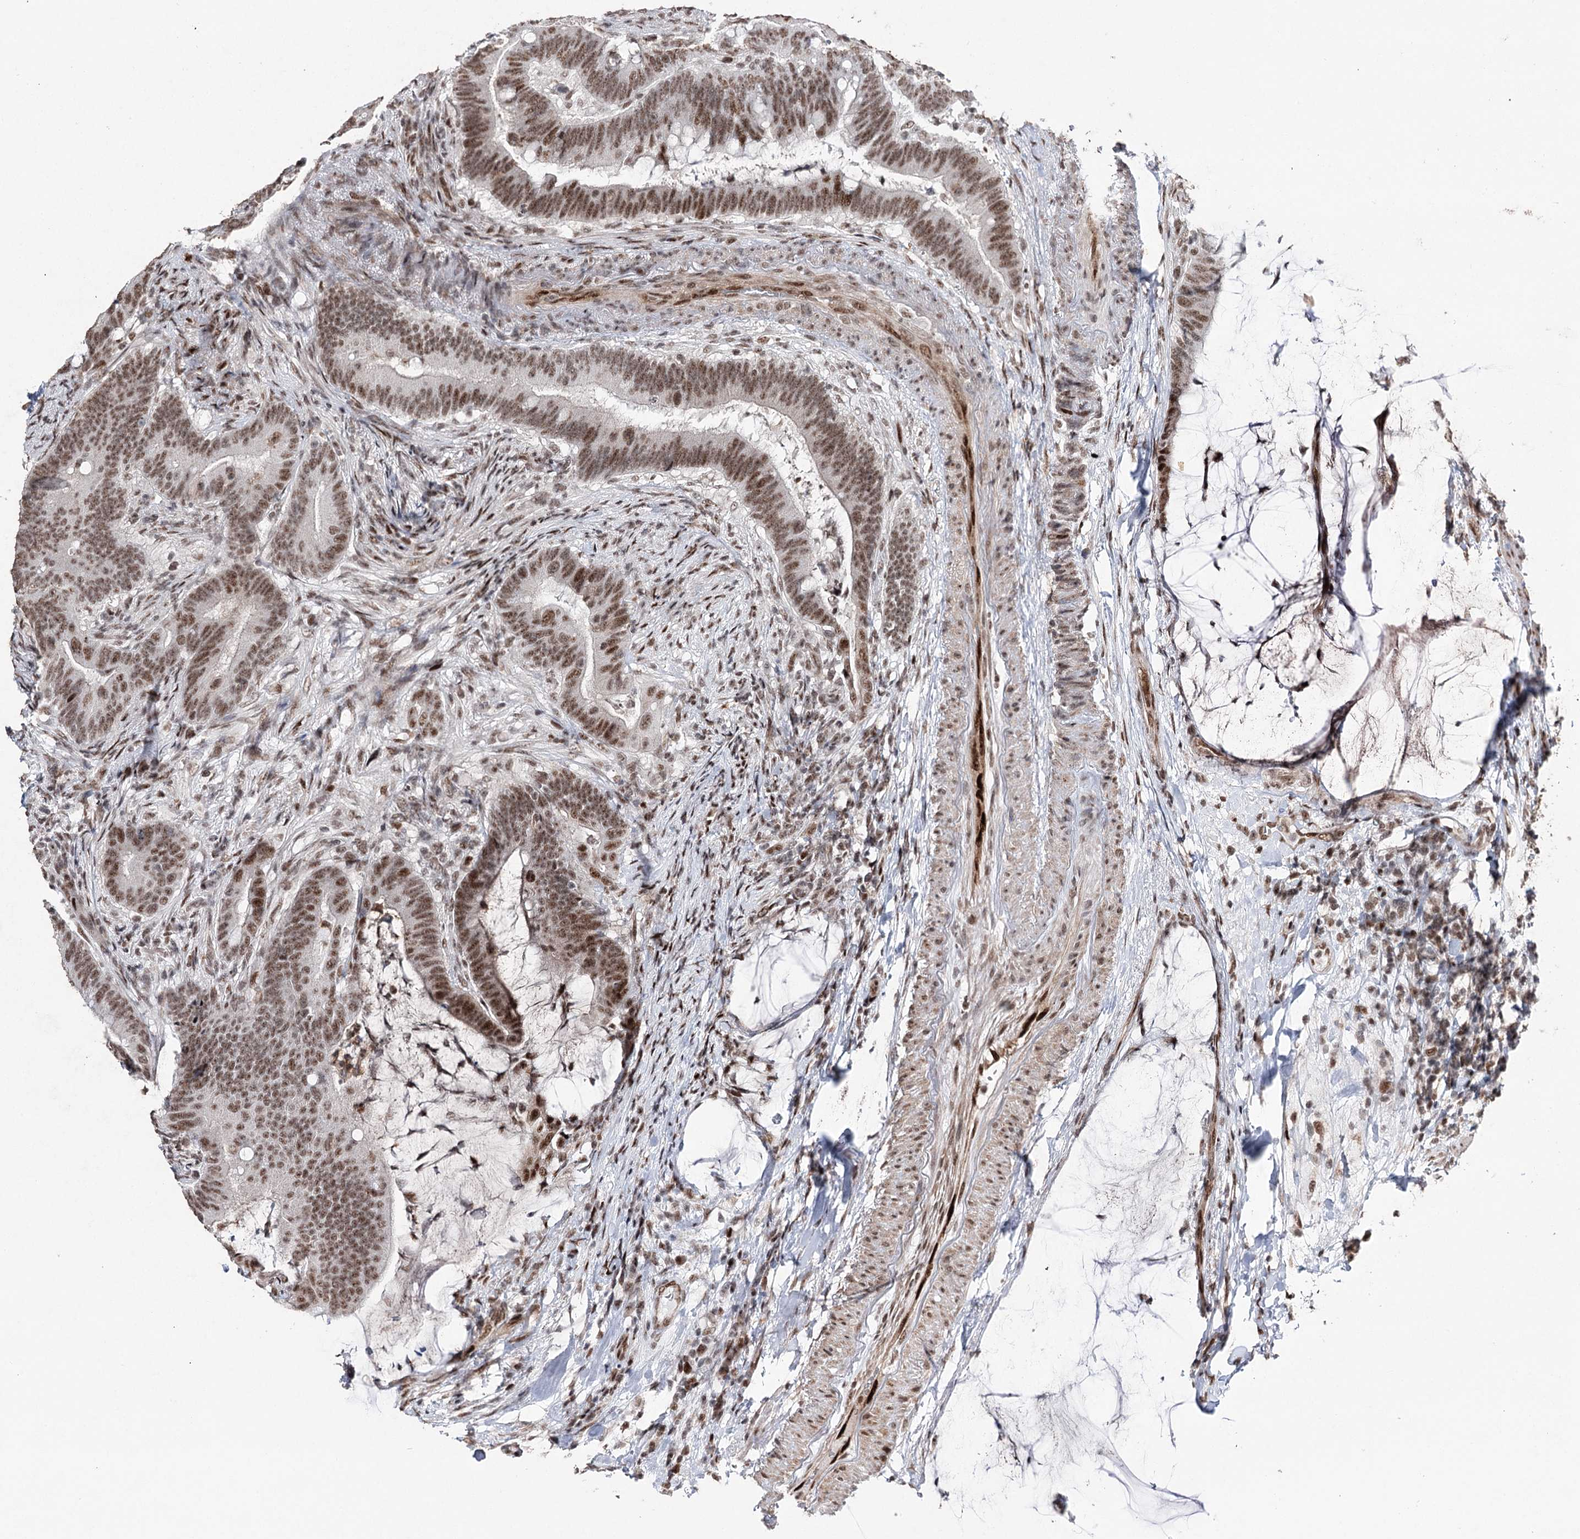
{"staining": {"intensity": "moderate", "quantity": ">75%", "location": "nuclear"}, "tissue": "colorectal cancer", "cell_type": "Tumor cells", "image_type": "cancer", "snomed": [{"axis": "morphology", "description": "Adenocarcinoma, NOS"}, {"axis": "topography", "description": "Colon"}], "caption": "Tumor cells show moderate nuclear expression in approximately >75% of cells in colorectal cancer.", "gene": "PDCD4", "patient": {"sex": "female", "age": 66}}